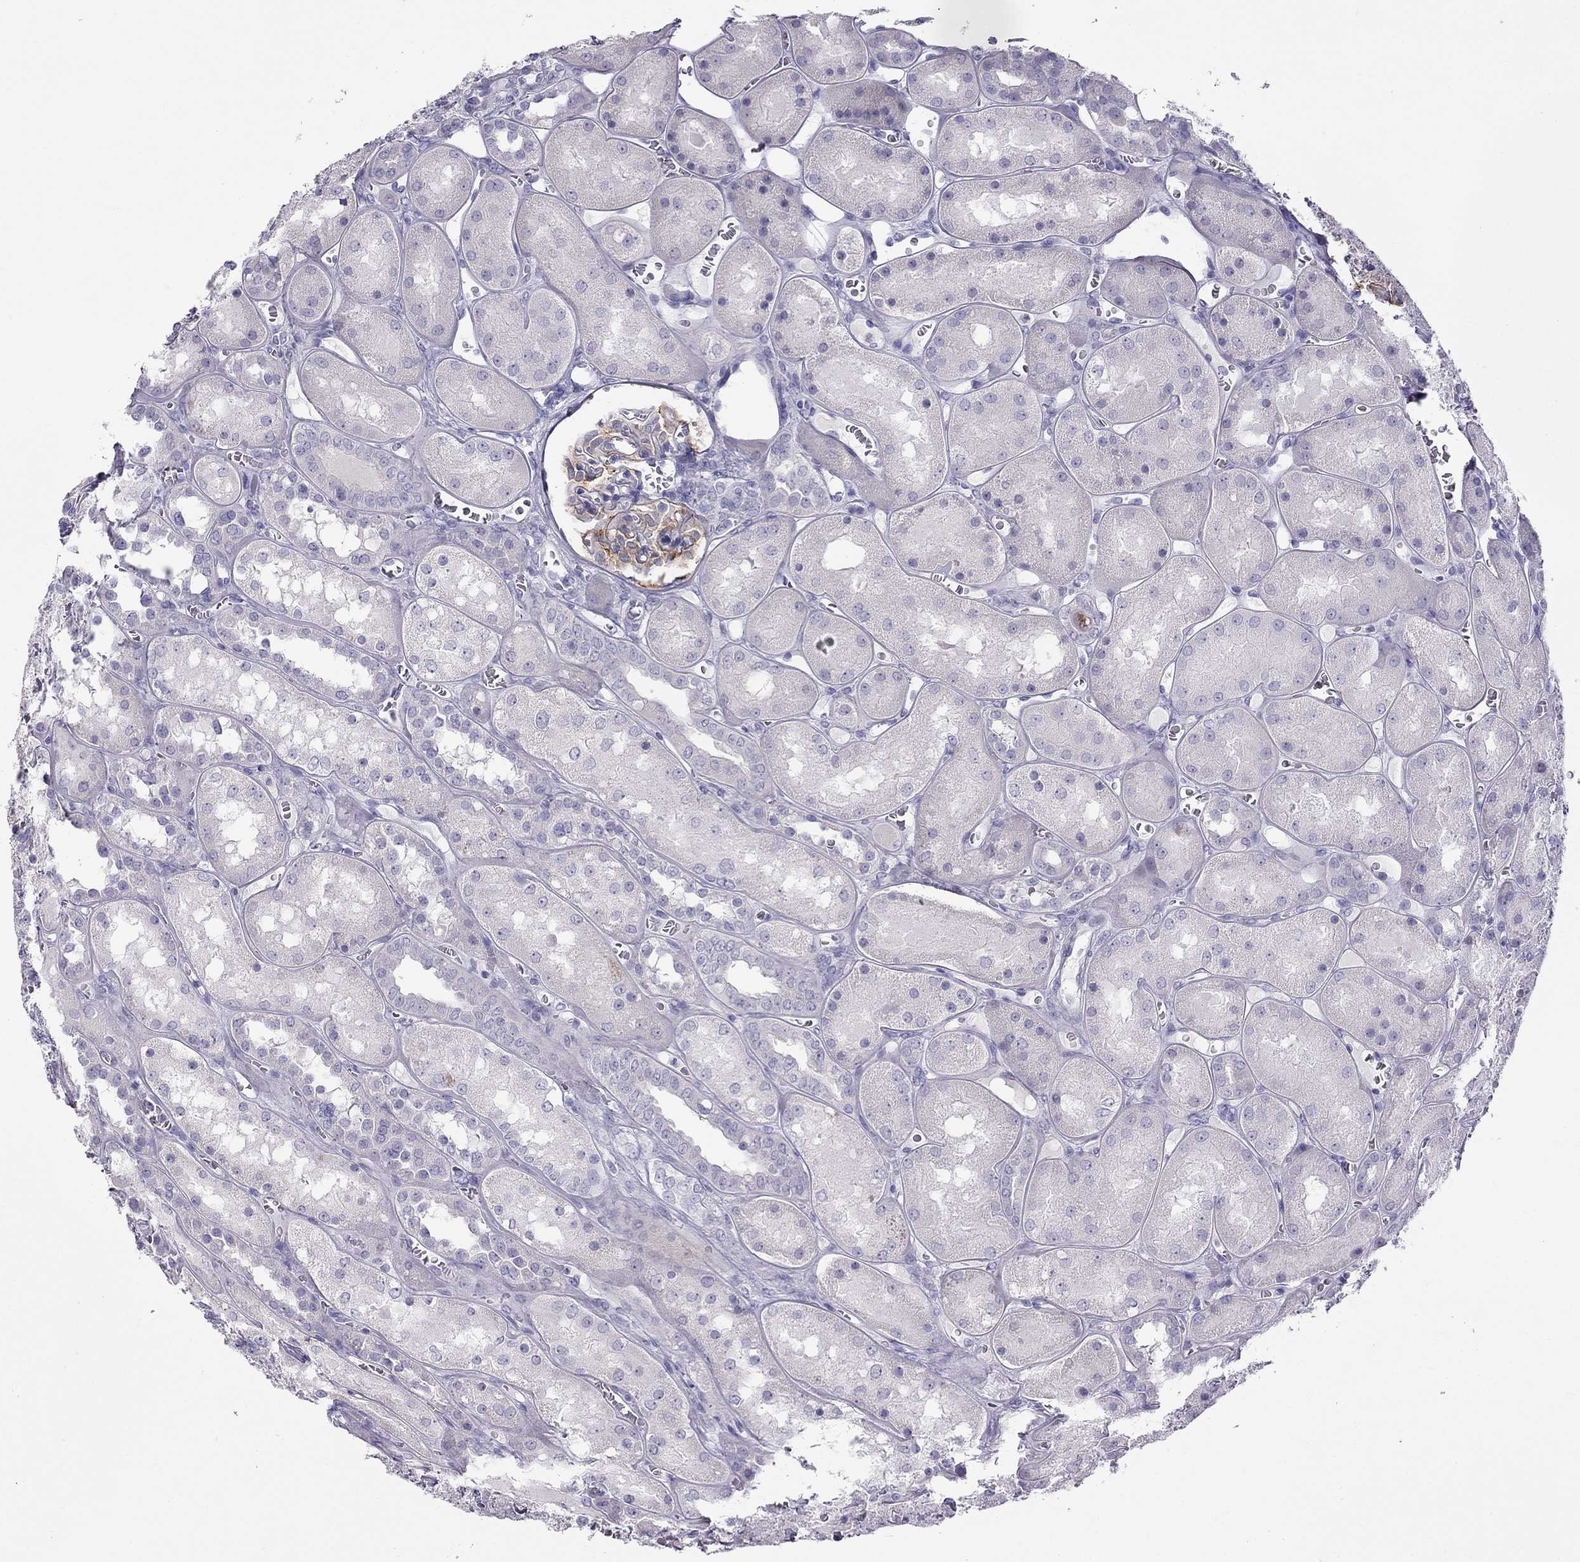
{"staining": {"intensity": "moderate", "quantity": "<25%", "location": "cytoplasmic/membranous"}, "tissue": "kidney", "cell_type": "Cells in glomeruli", "image_type": "normal", "snomed": [{"axis": "morphology", "description": "Normal tissue, NOS"}, {"axis": "topography", "description": "Kidney"}], "caption": "This micrograph reveals immunohistochemistry staining of unremarkable human kidney, with low moderate cytoplasmic/membranous staining in about <25% of cells in glomeruli.", "gene": "ERC2", "patient": {"sex": "male", "age": 73}}